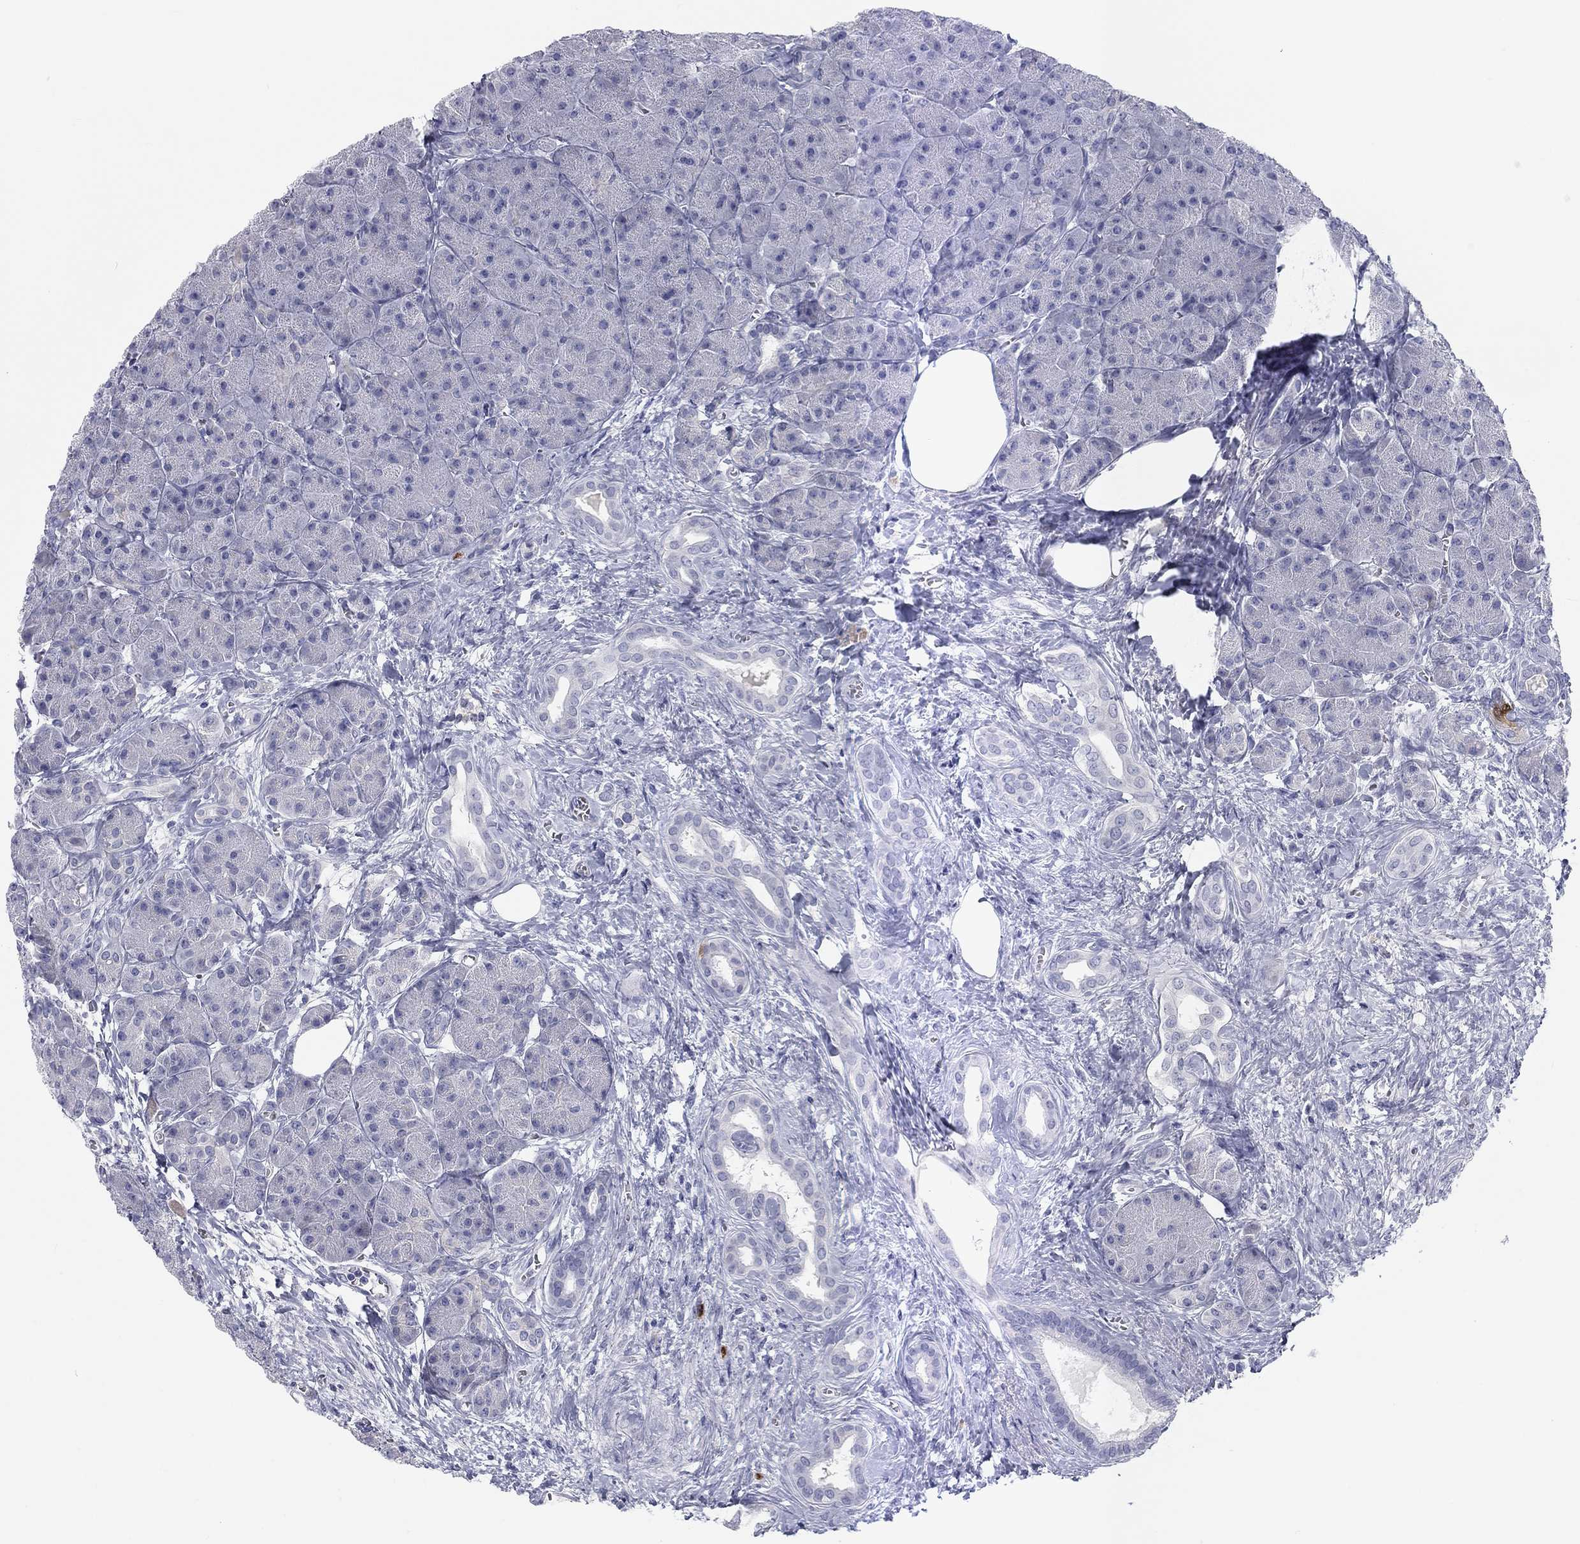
{"staining": {"intensity": "weak", "quantity": "<25%", "location": "cytoplasmic/membranous"}, "tissue": "pancreas", "cell_type": "Exocrine glandular cells", "image_type": "normal", "snomed": [{"axis": "morphology", "description": "Normal tissue, NOS"}, {"axis": "topography", "description": "Pancreas"}], "caption": "High power microscopy image of an immunohistochemistry photomicrograph of normal pancreas, revealing no significant staining in exocrine glandular cells.", "gene": "CALB1", "patient": {"sex": "male", "age": 61}}